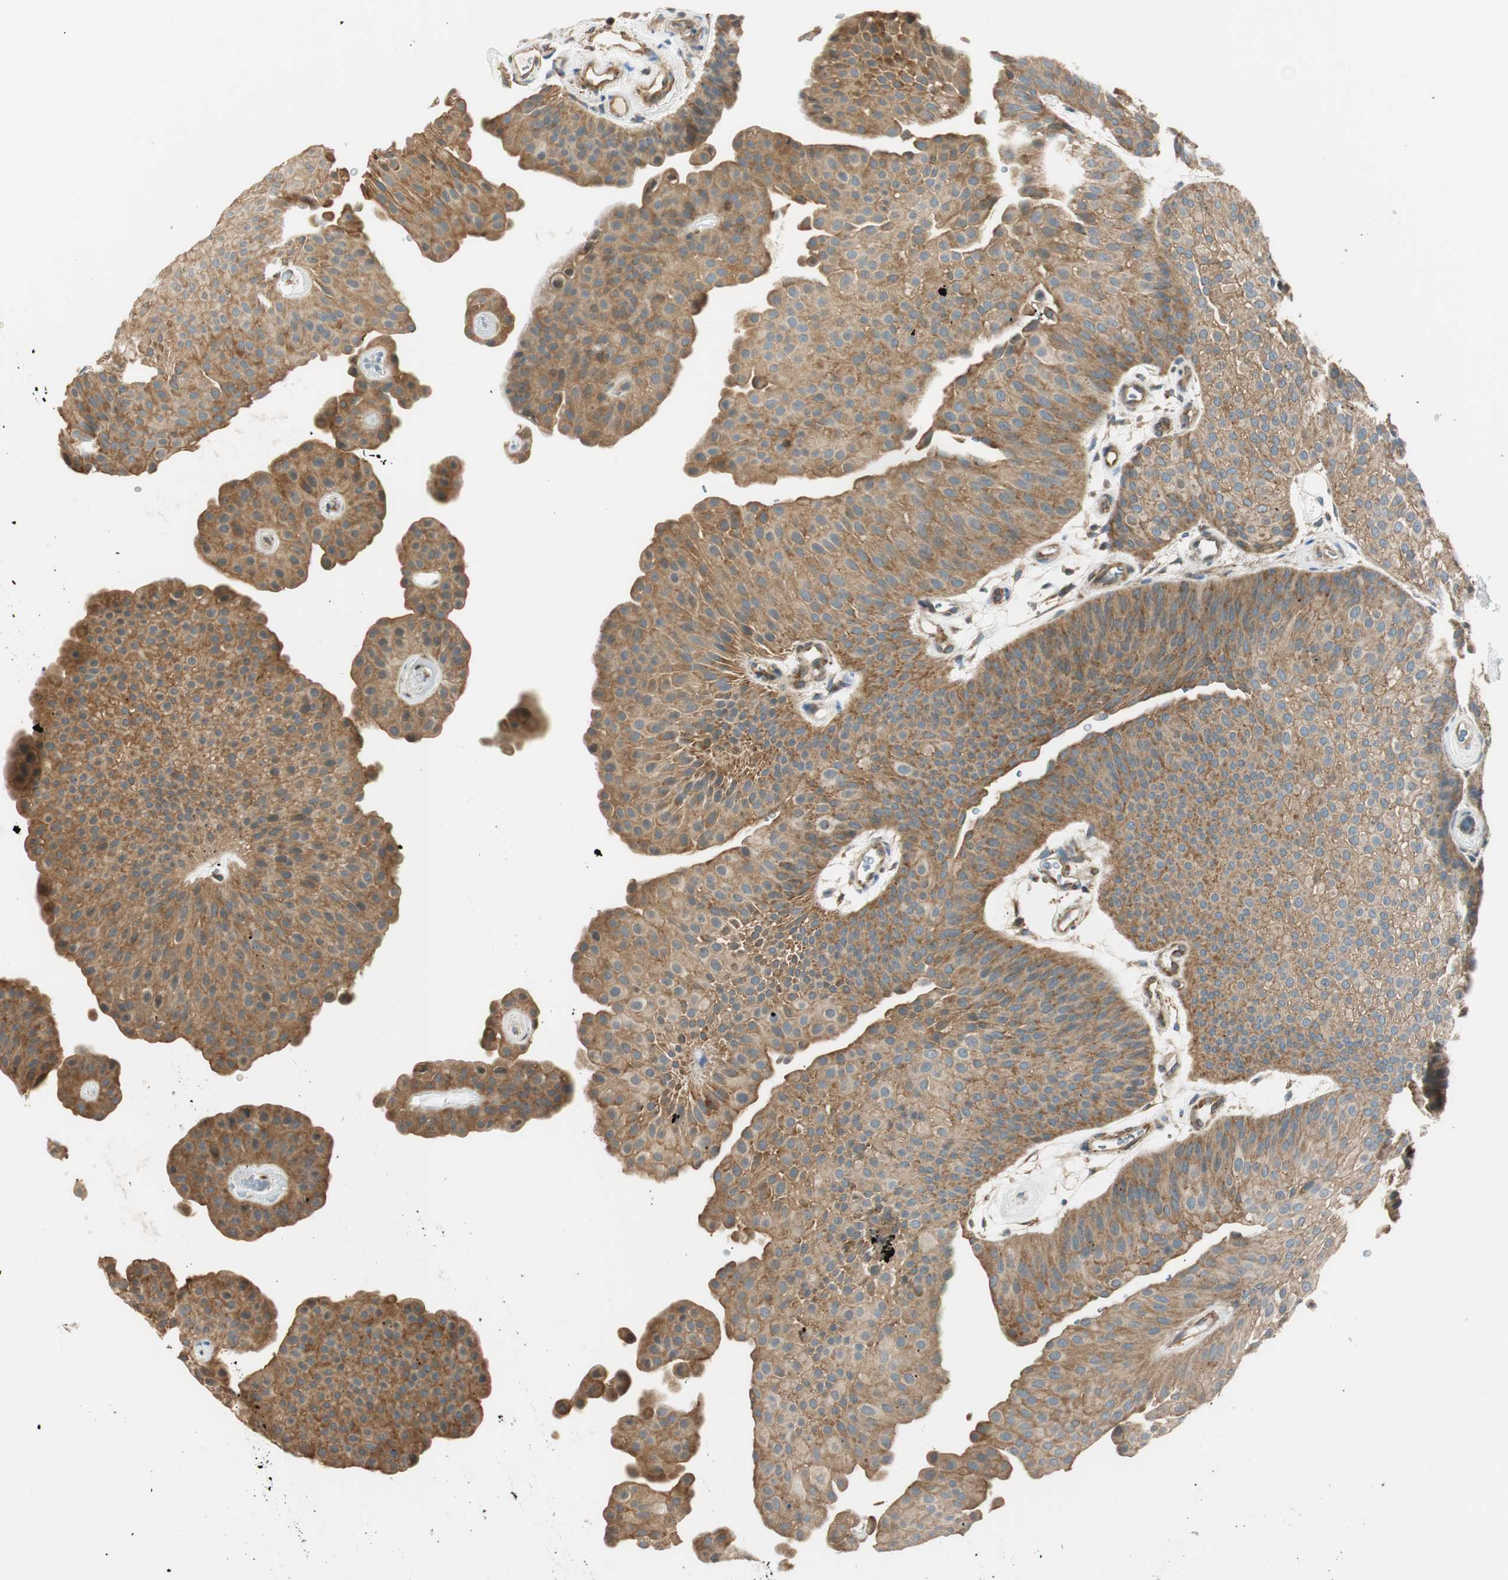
{"staining": {"intensity": "moderate", "quantity": ">75%", "location": "cytoplasmic/membranous"}, "tissue": "urothelial cancer", "cell_type": "Tumor cells", "image_type": "cancer", "snomed": [{"axis": "morphology", "description": "Urothelial carcinoma, Low grade"}, {"axis": "topography", "description": "Urinary bladder"}], "caption": "Protein staining of urothelial cancer tissue reveals moderate cytoplasmic/membranous staining in approximately >75% of tumor cells.", "gene": "PI4K2B", "patient": {"sex": "female", "age": 60}}